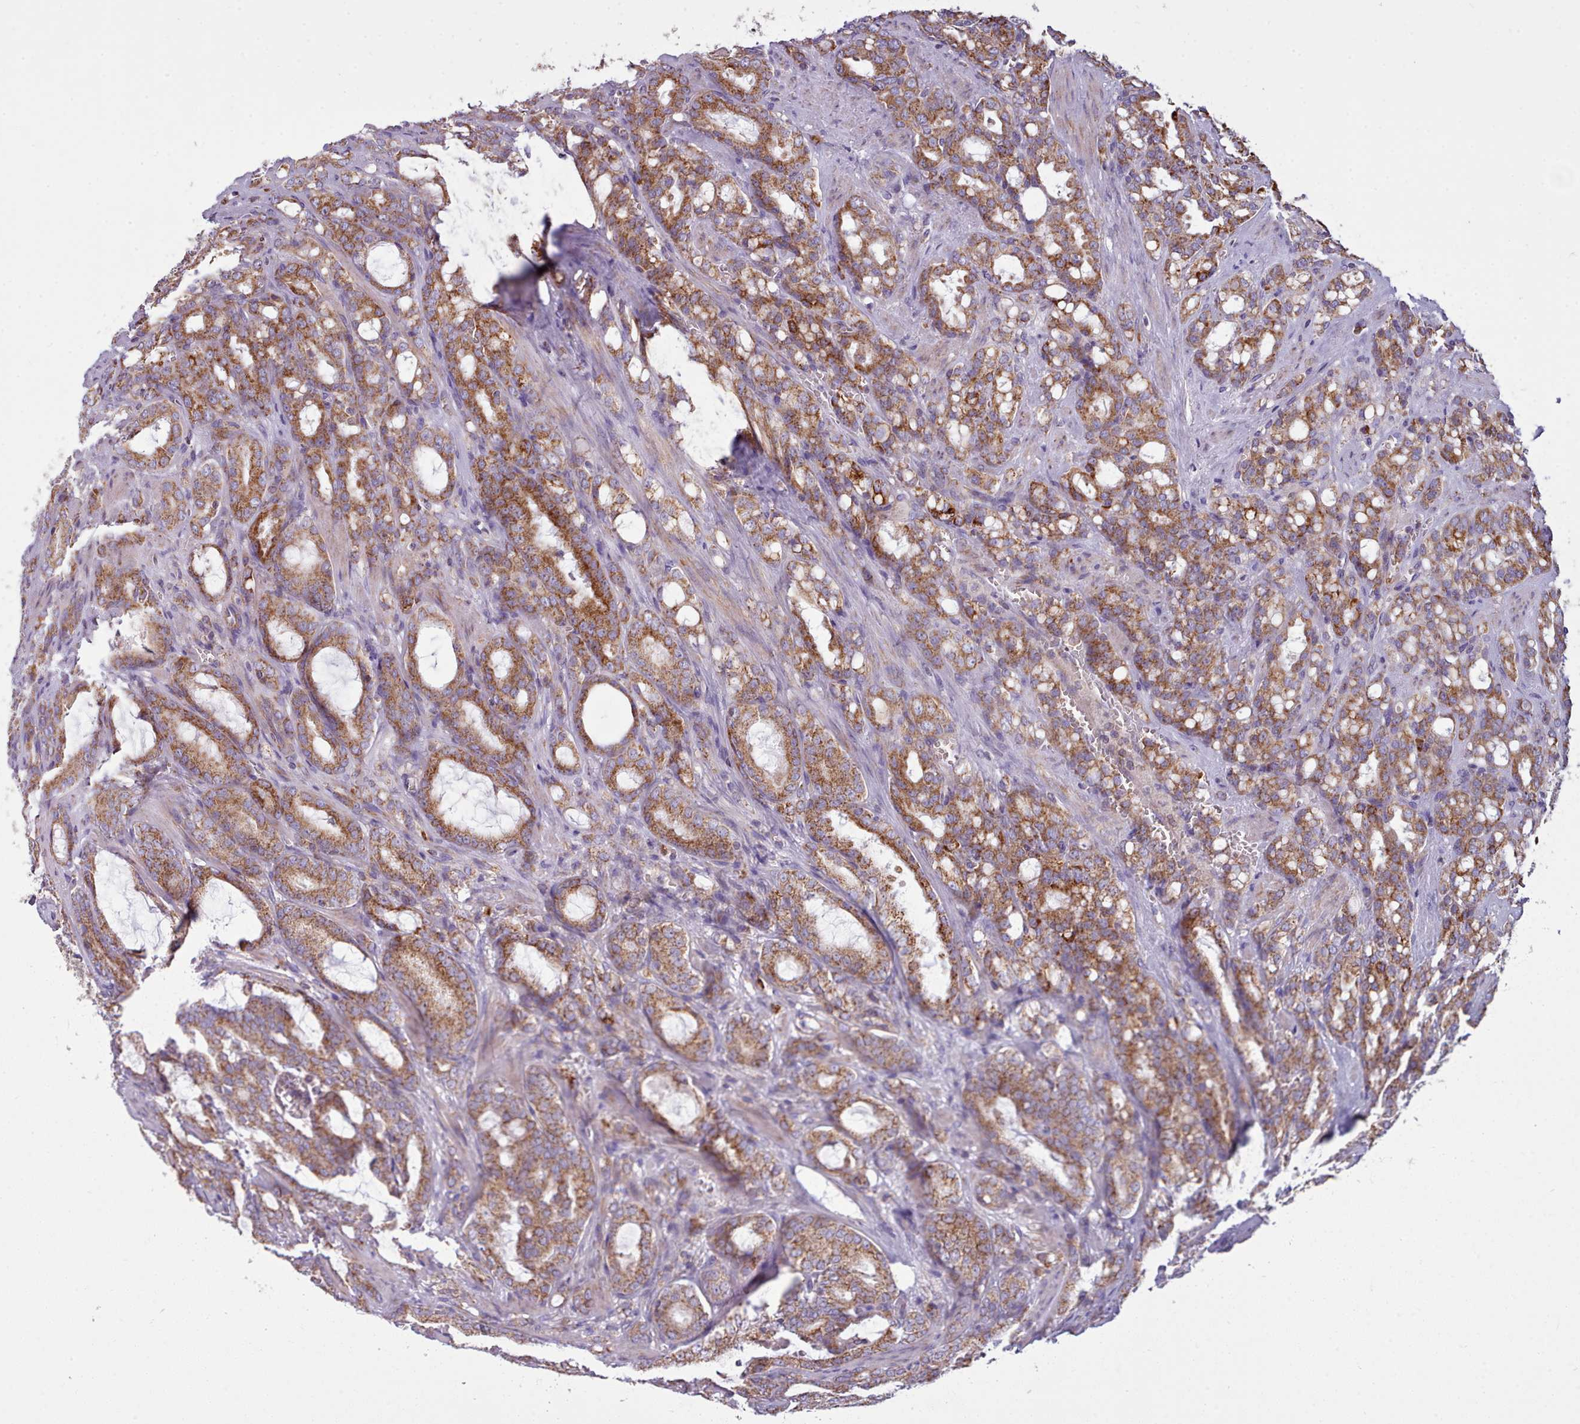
{"staining": {"intensity": "strong", "quantity": ">75%", "location": "cytoplasmic/membranous"}, "tissue": "prostate cancer", "cell_type": "Tumor cells", "image_type": "cancer", "snomed": [{"axis": "morphology", "description": "Adenocarcinoma, High grade"}, {"axis": "topography", "description": "Prostate"}], "caption": "High-power microscopy captured an IHC photomicrograph of prostate cancer, revealing strong cytoplasmic/membranous positivity in approximately >75% of tumor cells.", "gene": "SRP54", "patient": {"sex": "male", "age": 72}}